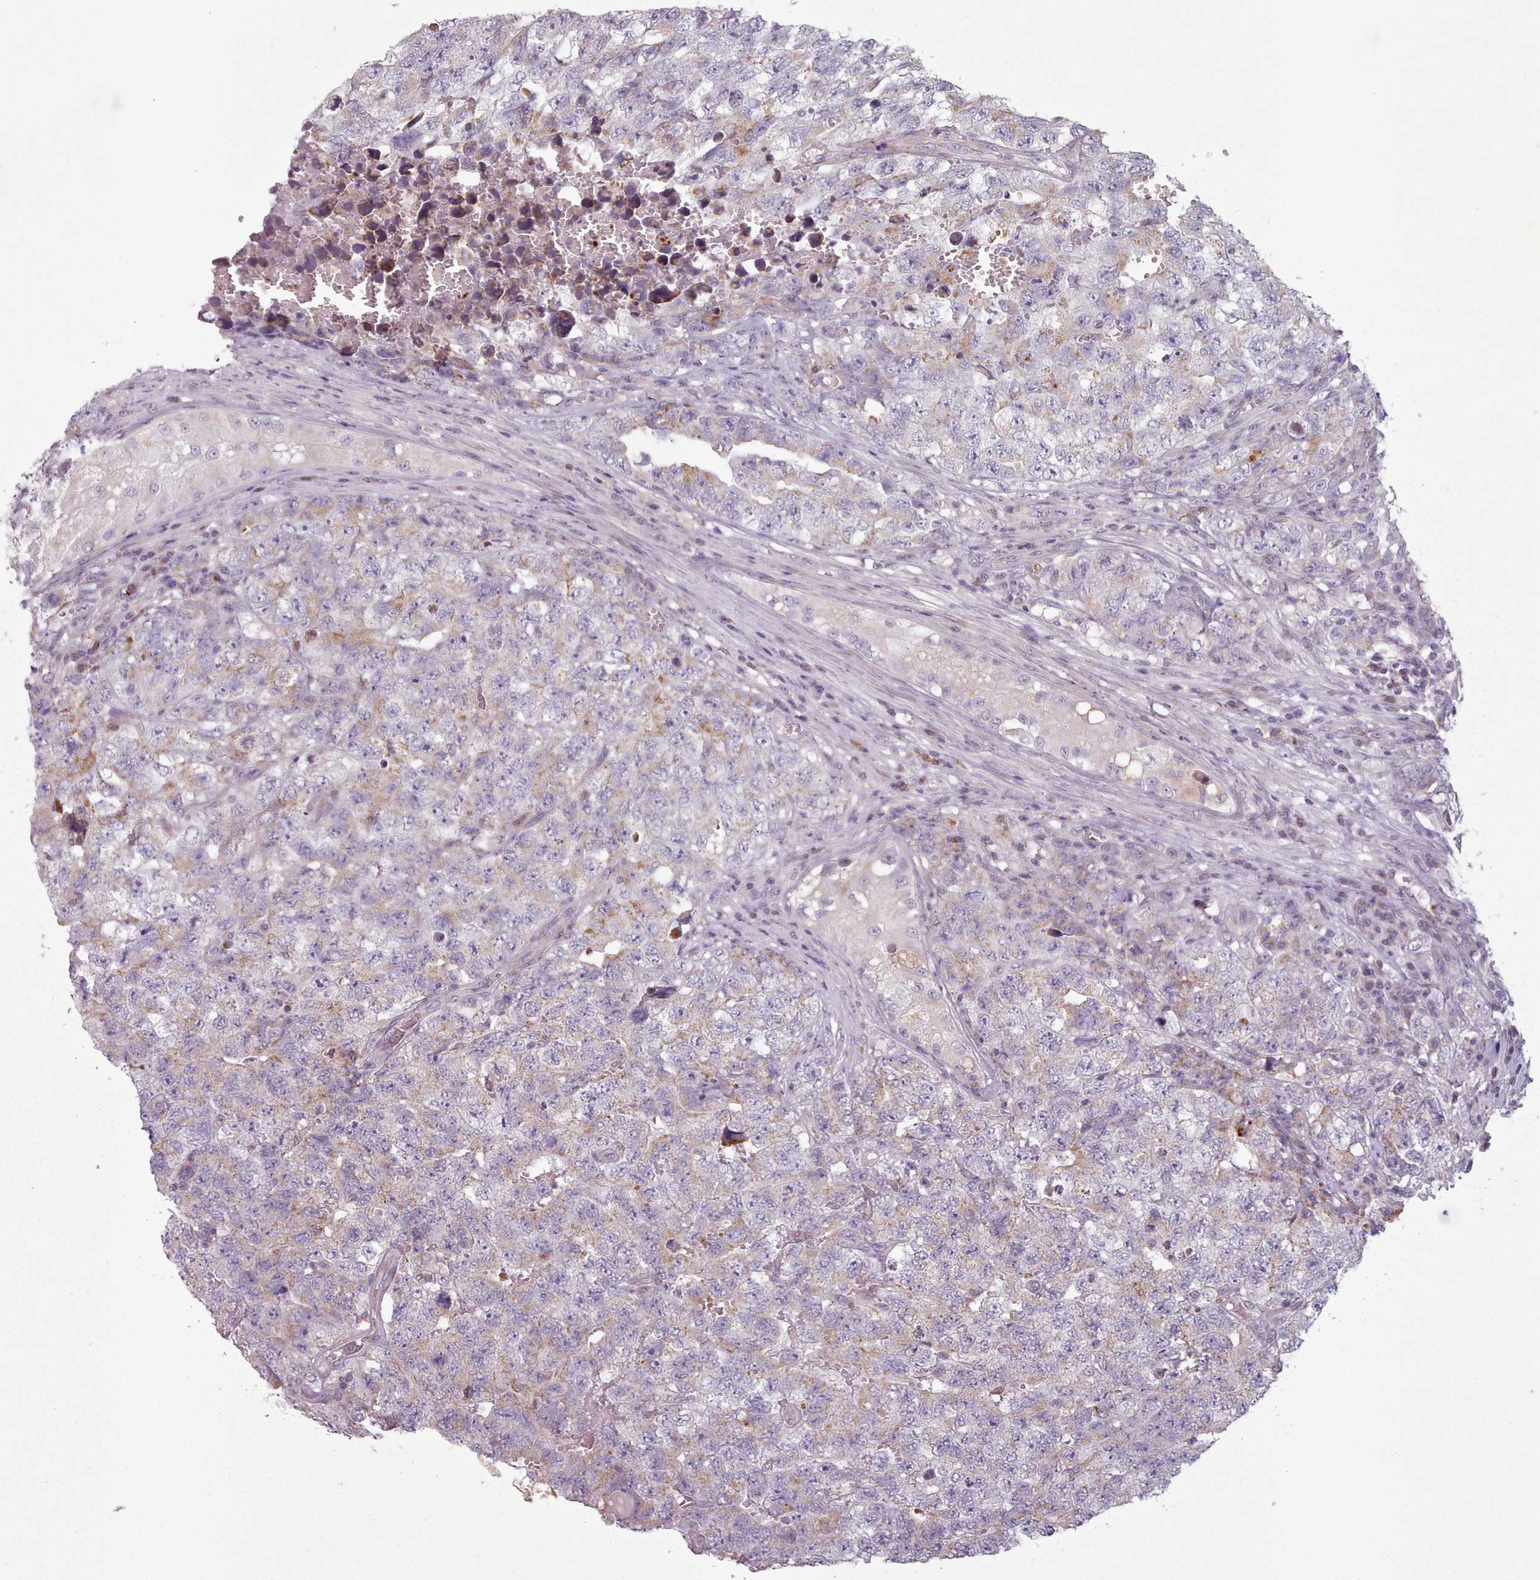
{"staining": {"intensity": "weak", "quantity": "<25%", "location": "cytoplasmic/membranous"}, "tissue": "testis cancer", "cell_type": "Tumor cells", "image_type": "cancer", "snomed": [{"axis": "morphology", "description": "Carcinoma, Embryonal, NOS"}, {"axis": "topography", "description": "Testis"}], "caption": "High power microscopy image of an immunohistochemistry (IHC) photomicrograph of testis cancer (embryonal carcinoma), revealing no significant positivity in tumor cells. (DAB (3,3'-diaminobenzidine) immunohistochemistry (IHC) visualized using brightfield microscopy, high magnification).", "gene": "LAPTM5", "patient": {"sex": "male", "age": 31}}